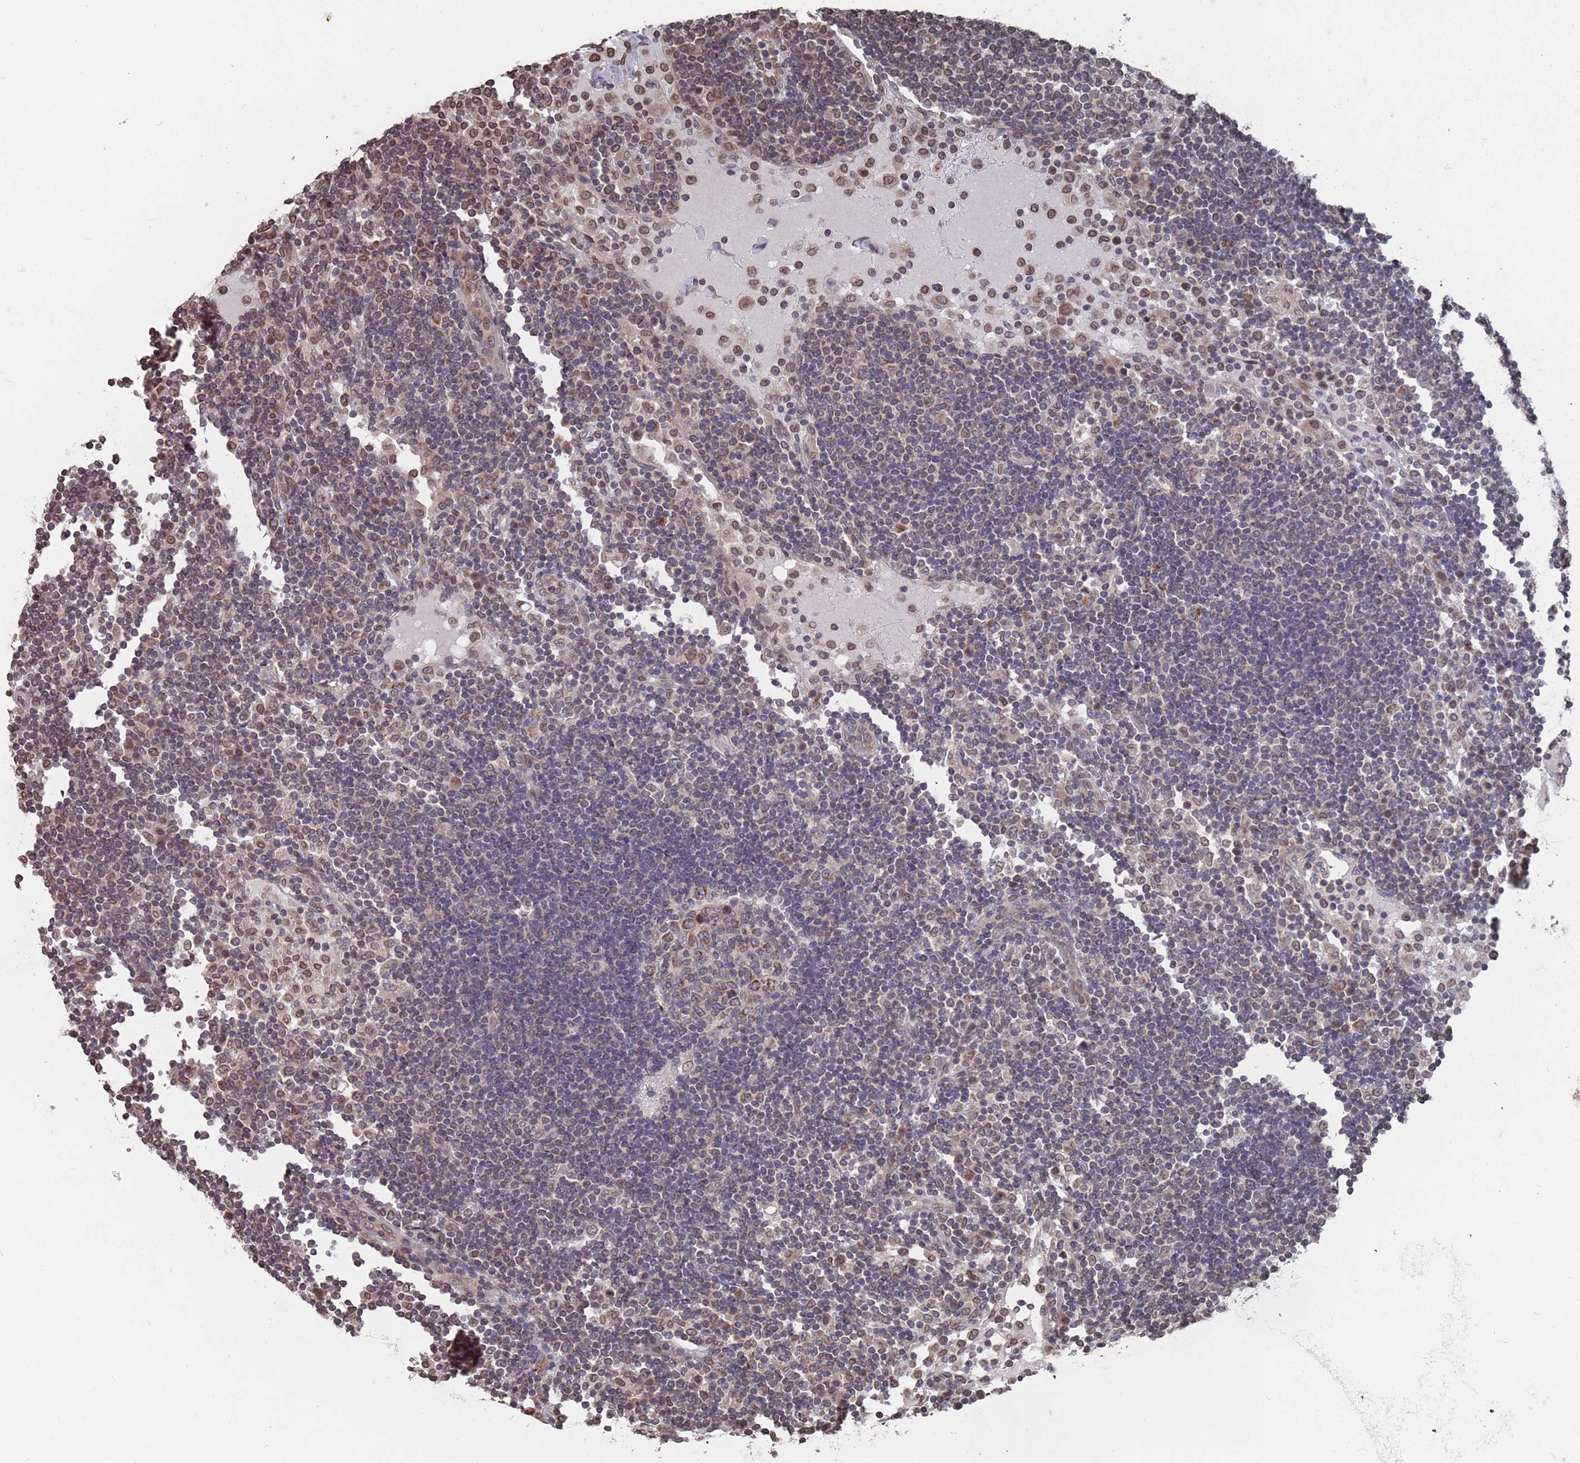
{"staining": {"intensity": "moderate", "quantity": "<25%", "location": "cytoplasmic/membranous"}, "tissue": "lymph node", "cell_type": "Germinal center cells", "image_type": "normal", "snomed": [{"axis": "morphology", "description": "Normal tissue, NOS"}, {"axis": "topography", "description": "Lymph node"}], "caption": "This histopathology image exhibits immunohistochemistry staining of unremarkable human lymph node, with low moderate cytoplasmic/membranous staining in about <25% of germinal center cells.", "gene": "SDHAF3", "patient": {"sex": "female", "age": 53}}